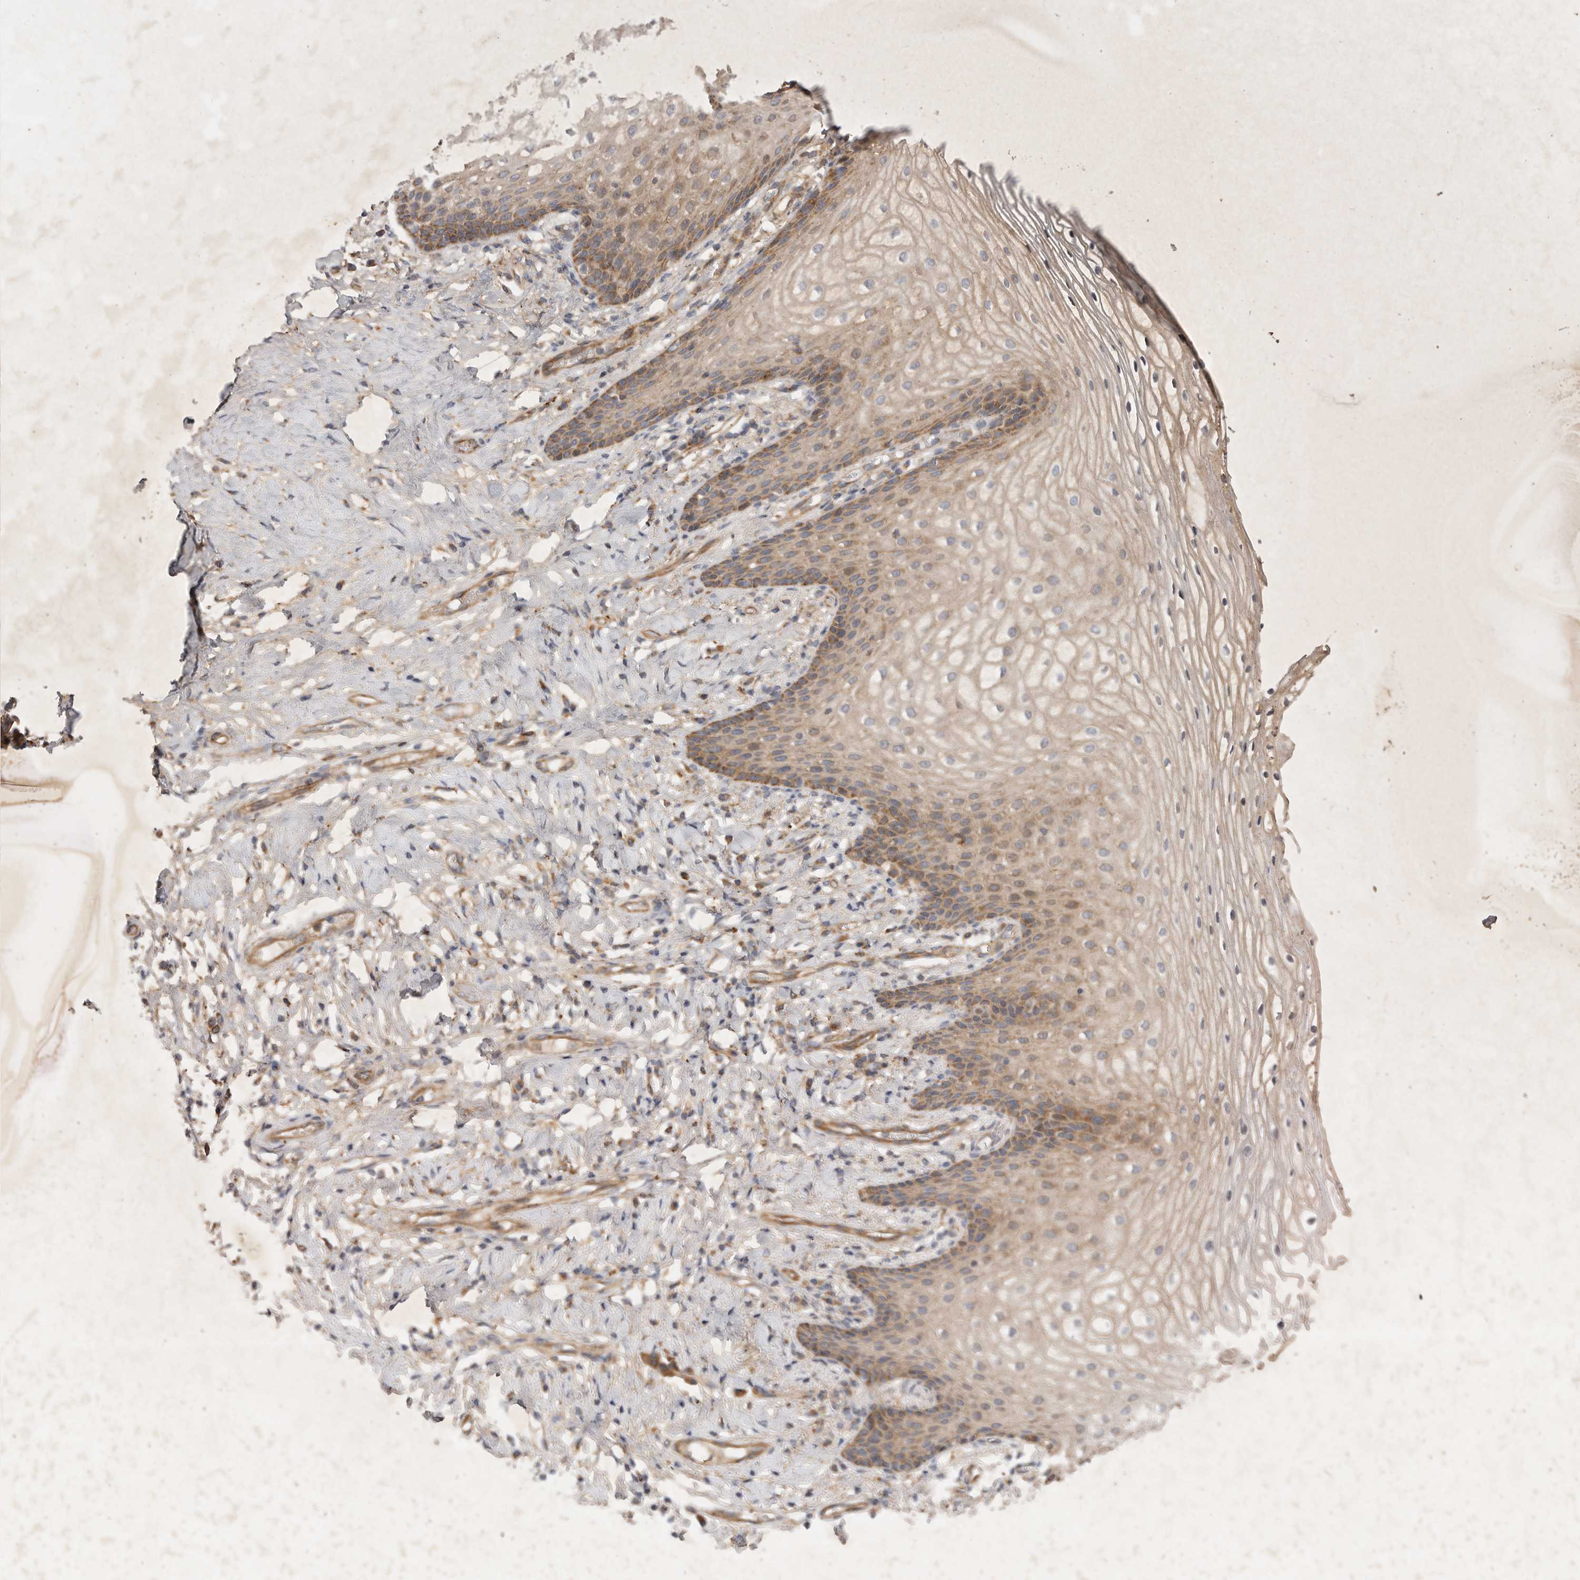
{"staining": {"intensity": "moderate", "quantity": ">75%", "location": "cytoplasmic/membranous"}, "tissue": "vagina", "cell_type": "Squamous epithelial cells", "image_type": "normal", "snomed": [{"axis": "morphology", "description": "Normal tissue, NOS"}, {"axis": "topography", "description": "Vagina"}], "caption": "This photomicrograph reveals immunohistochemistry staining of unremarkable vagina, with medium moderate cytoplasmic/membranous staining in about >75% of squamous epithelial cells.", "gene": "MRPL41", "patient": {"sex": "female", "age": 60}}